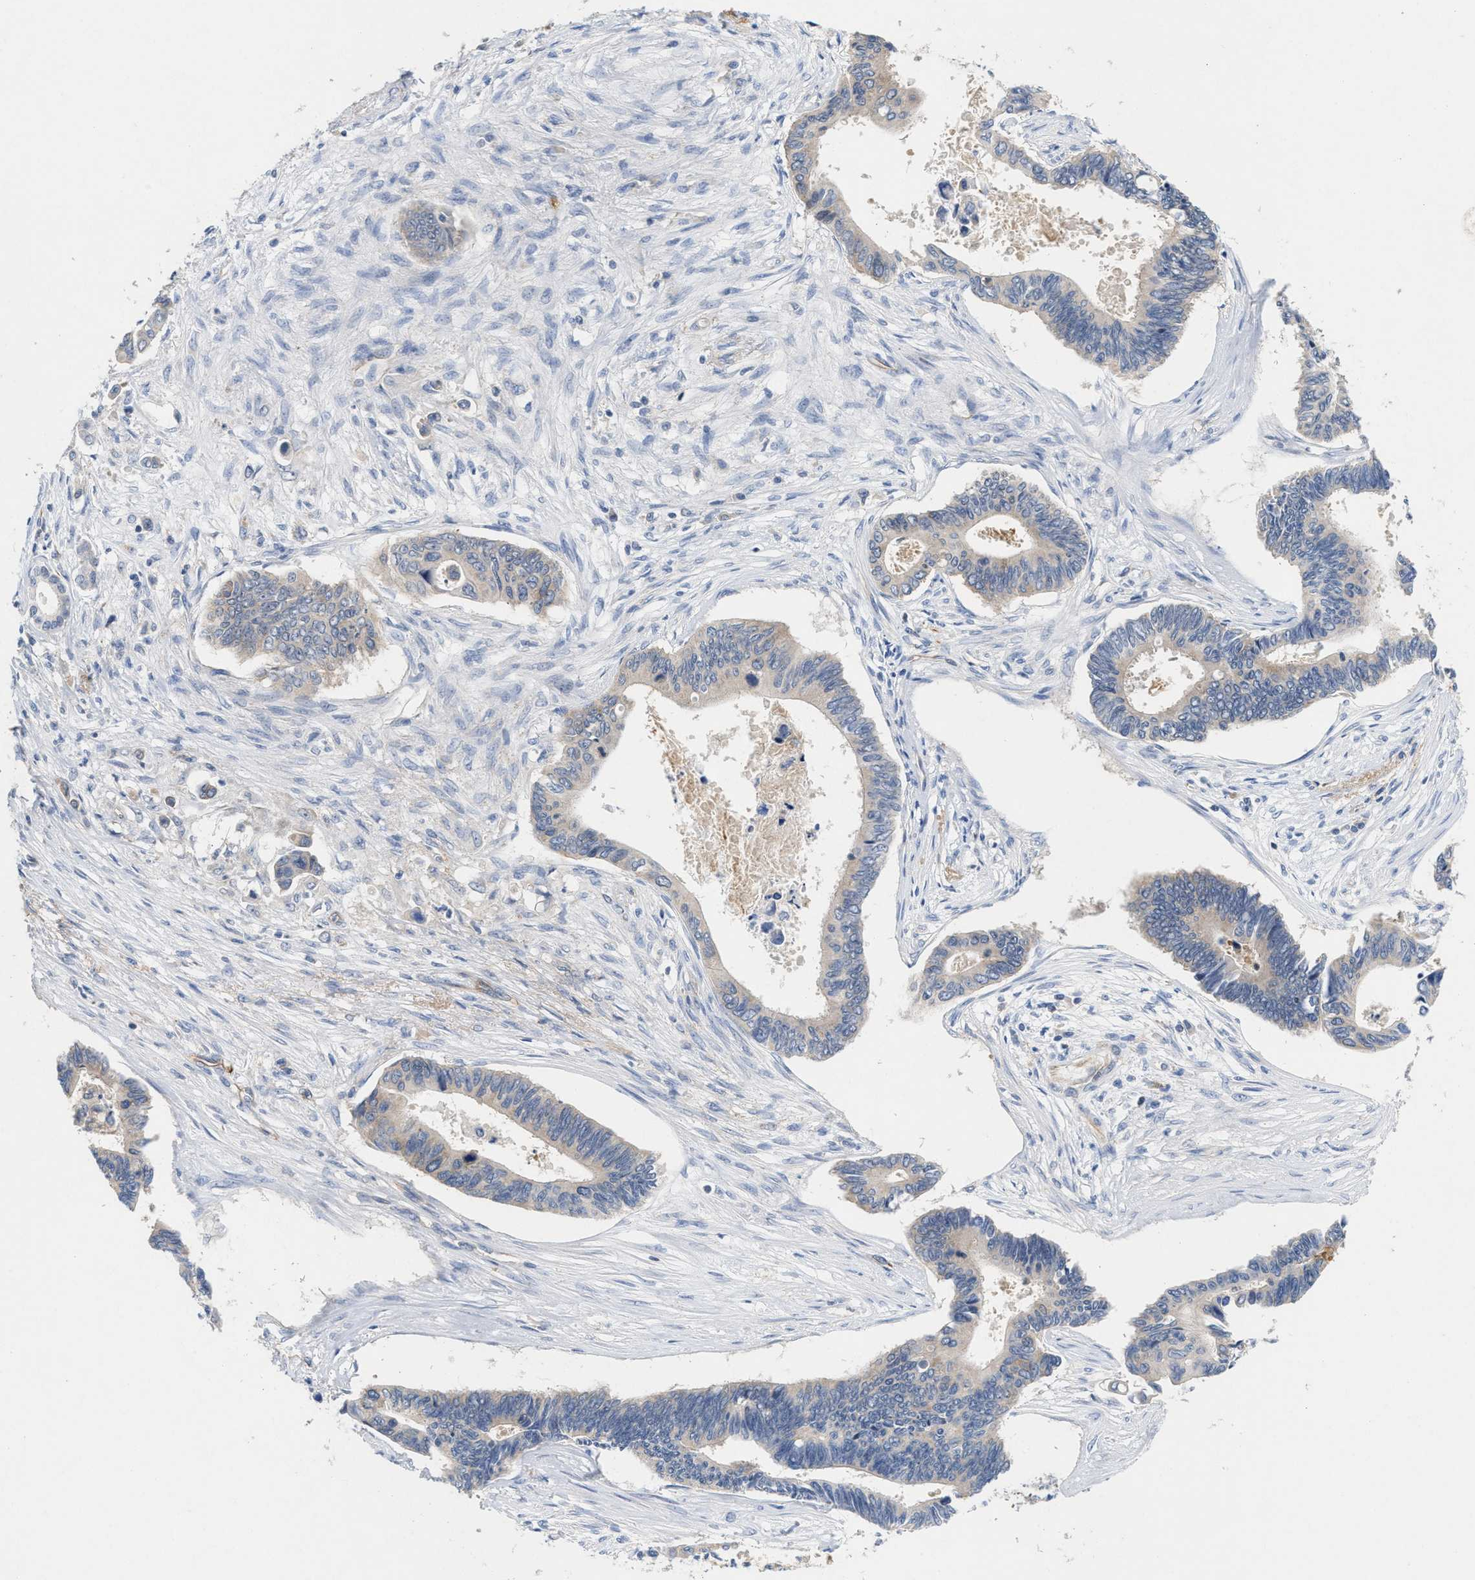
{"staining": {"intensity": "negative", "quantity": "none", "location": "none"}, "tissue": "pancreatic cancer", "cell_type": "Tumor cells", "image_type": "cancer", "snomed": [{"axis": "morphology", "description": "Adenocarcinoma, NOS"}, {"axis": "topography", "description": "Pancreas"}], "caption": "There is no significant expression in tumor cells of adenocarcinoma (pancreatic).", "gene": "UBAP2", "patient": {"sex": "female", "age": 70}}